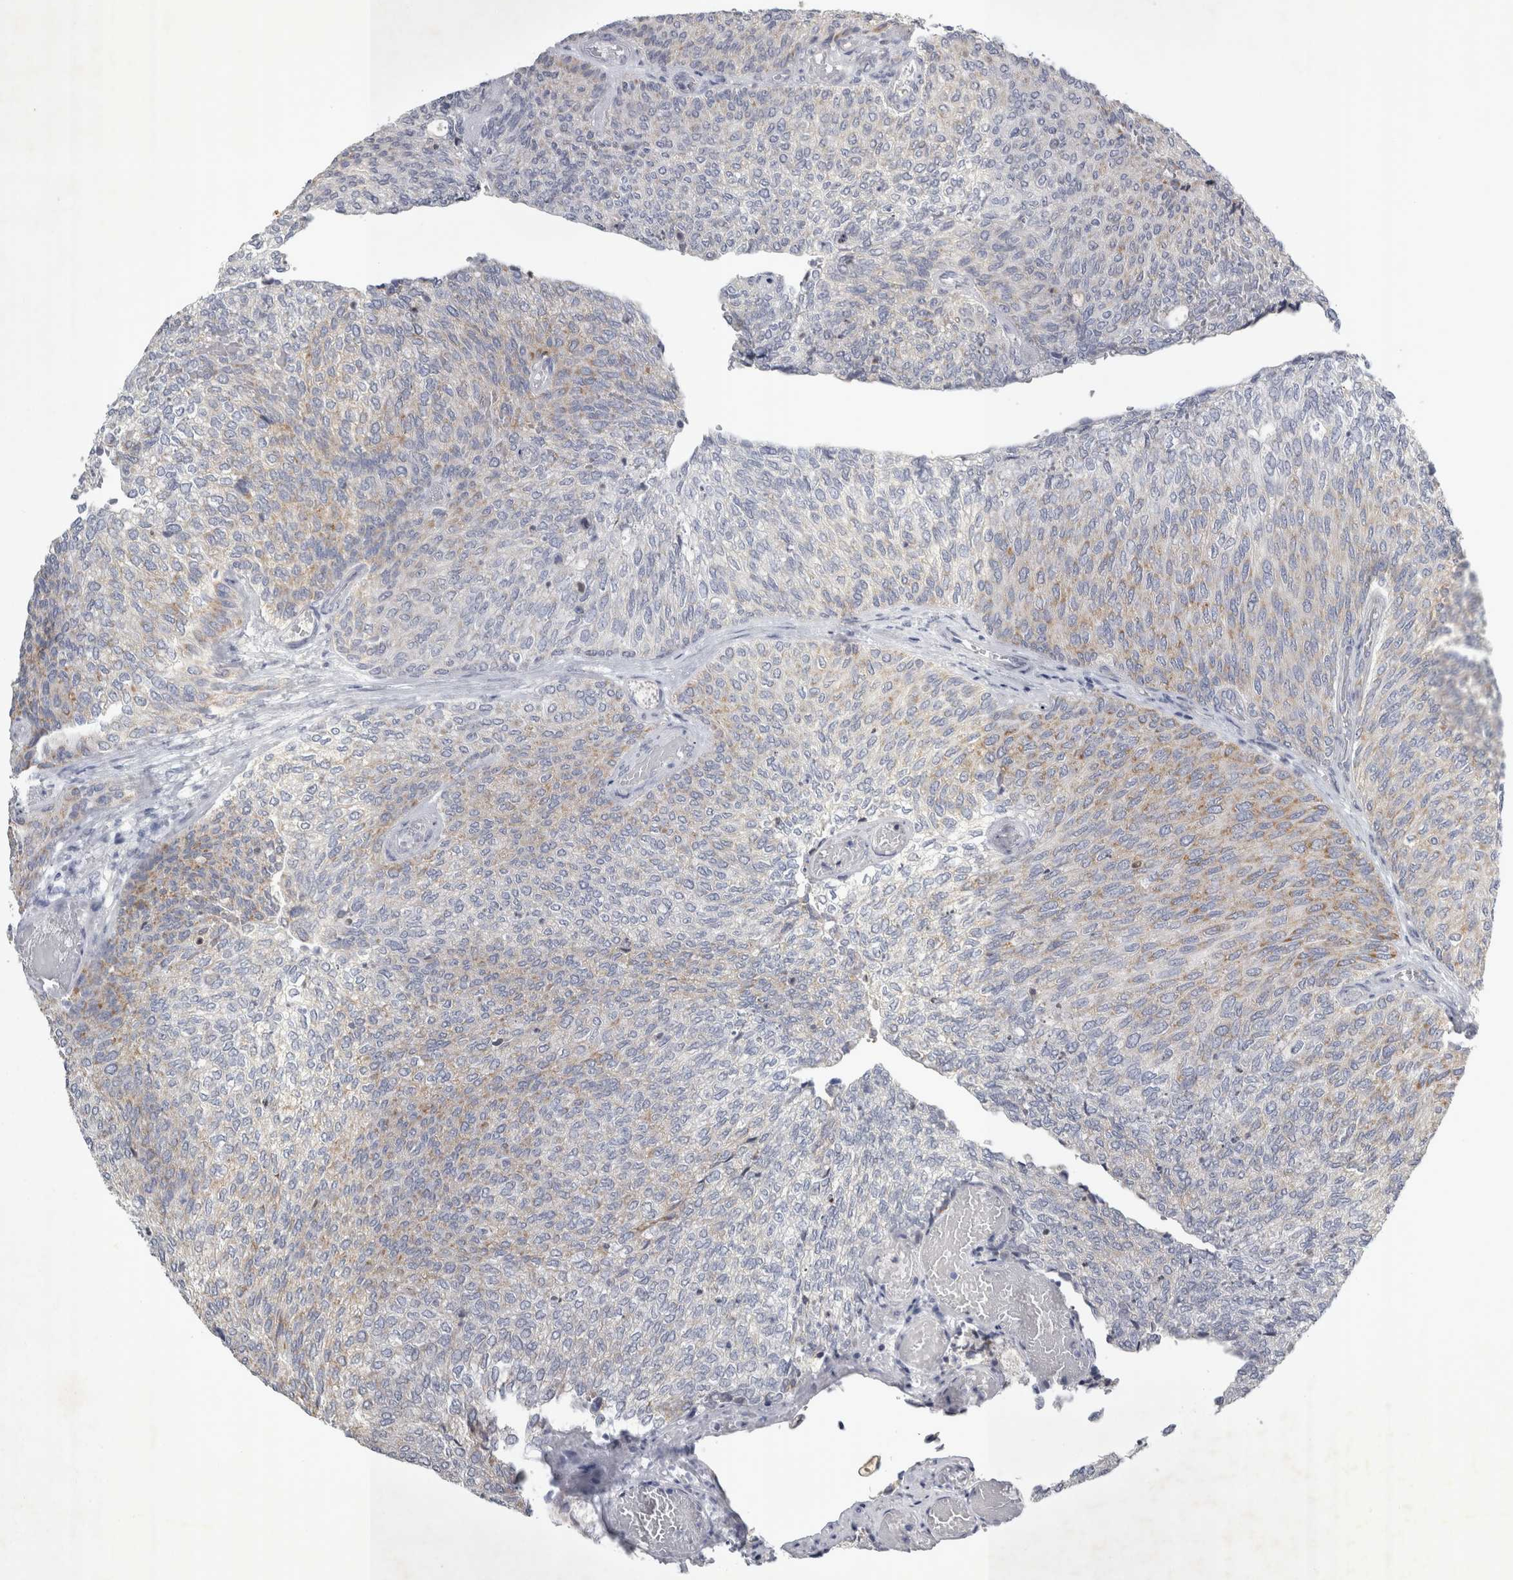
{"staining": {"intensity": "moderate", "quantity": "<25%", "location": "cytoplasmic/membranous"}, "tissue": "urothelial cancer", "cell_type": "Tumor cells", "image_type": "cancer", "snomed": [{"axis": "morphology", "description": "Urothelial carcinoma, Low grade"}, {"axis": "topography", "description": "Urinary bladder"}], "caption": "There is low levels of moderate cytoplasmic/membranous staining in tumor cells of low-grade urothelial carcinoma, as demonstrated by immunohistochemical staining (brown color).", "gene": "FXYD7", "patient": {"sex": "female", "age": 79}}